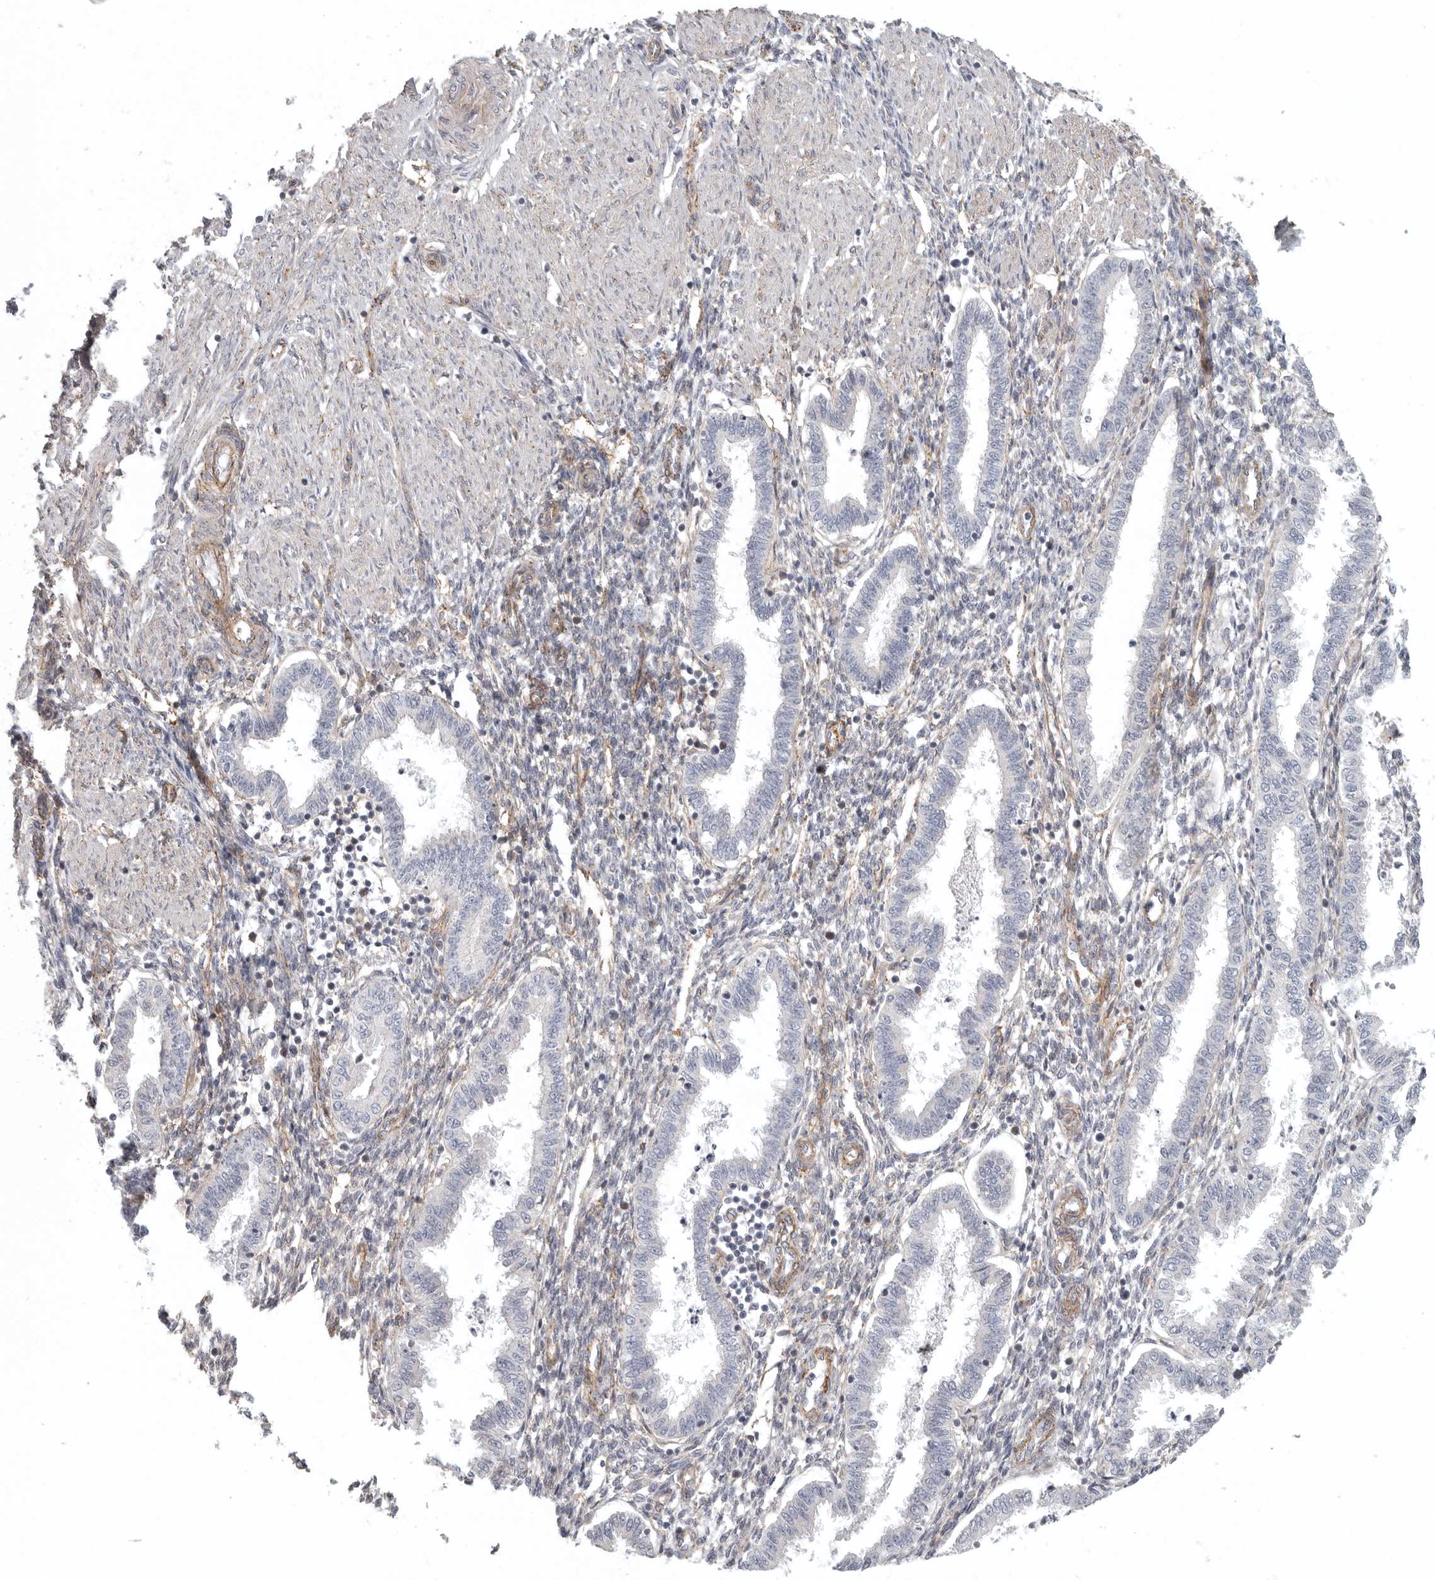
{"staining": {"intensity": "weak", "quantity": "25%-75%", "location": "cytoplasmic/membranous"}, "tissue": "endometrium", "cell_type": "Cells in endometrial stroma", "image_type": "normal", "snomed": [{"axis": "morphology", "description": "Normal tissue, NOS"}, {"axis": "topography", "description": "Endometrium"}], "caption": "IHC of normal human endometrium reveals low levels of weak cytoplasmic/membranous positivity in approximately 25%-75% of cells in endometrial stroma.", "gene": "LONRF1", "patient": {"sex": "female", "age": 33}}